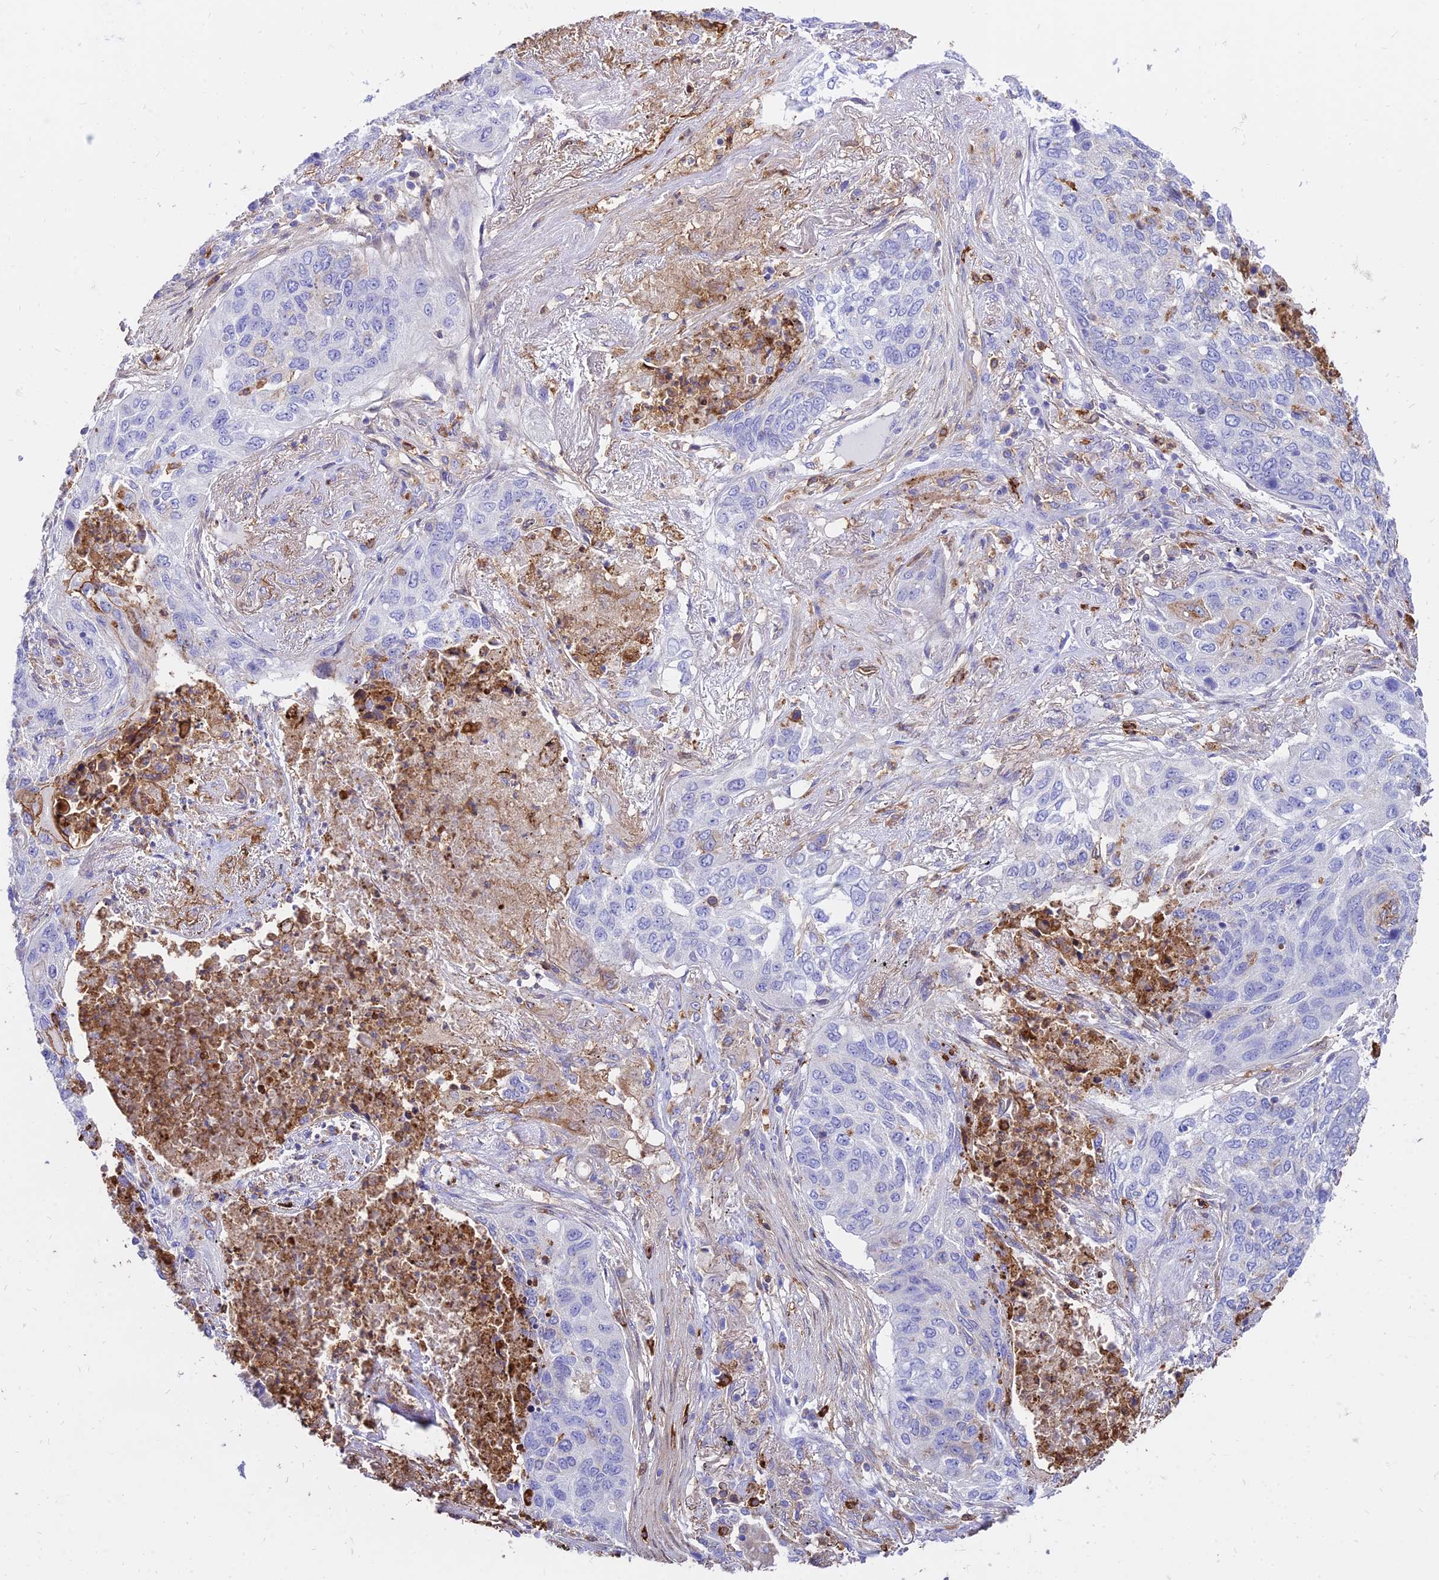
{"staining": {"intensity": "negative", "quantity": "none", "location": "none"}, "tissue": "lung cancer", "cell_type": "Tumor cells", "image_type": "cancer", "snomed": [{"axis": "morphology", "description": "Squamous cell carcinoma, NOS"}, {"axis": "topography", "description": "Lung"}], "caption": "A high-resolution photomicrograph shows IHC staining of lung squamous cell carcinoma, which demonstrates no significant positivity in tumor cells.", "gene": "SREK1IP1", "patient": {"sex": "female", "age": 63}}